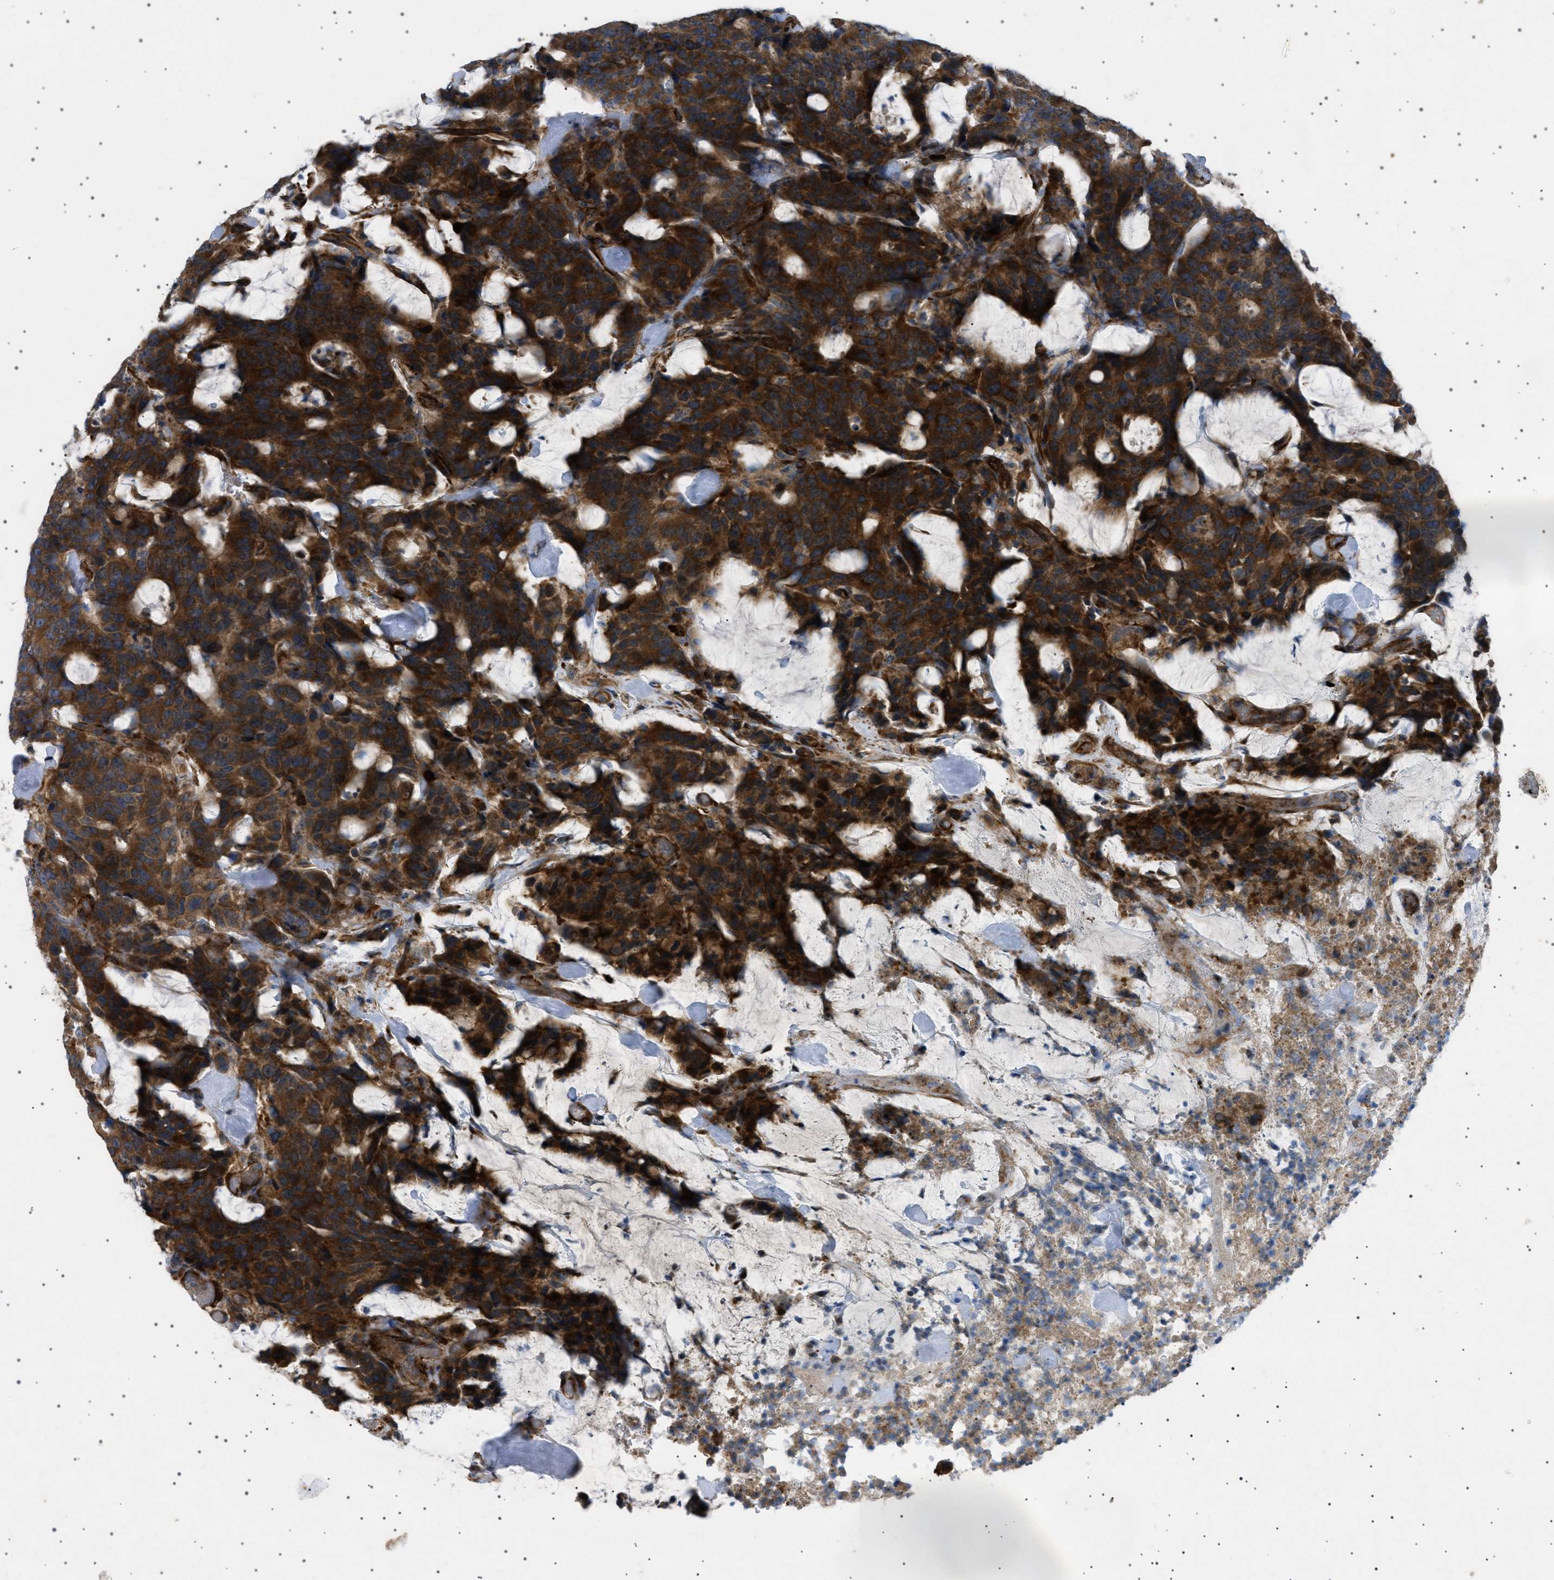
{"staining": {"intensity": "strong", "quantity": ">75%", "location": "cytoplasmic/membranous"}, "tissue": "colorectal cancer", "cell_type": "Tumor cells", "image_type": "cancer", "snomed": [{"axis": "morphology", "description": "Adenocarcinoma, NOS"}, {"axis": "topography", "description": "Colon"}], "caption": "About >75% of tumor cells in human adenocarcinoma (colorectal) exhibit strong cytoplasmic/membranous protein expression as visualized by brown immunohistochemical staining.", "gene": "CCDC186", "patient": {"sex": "female", "age": 86}}